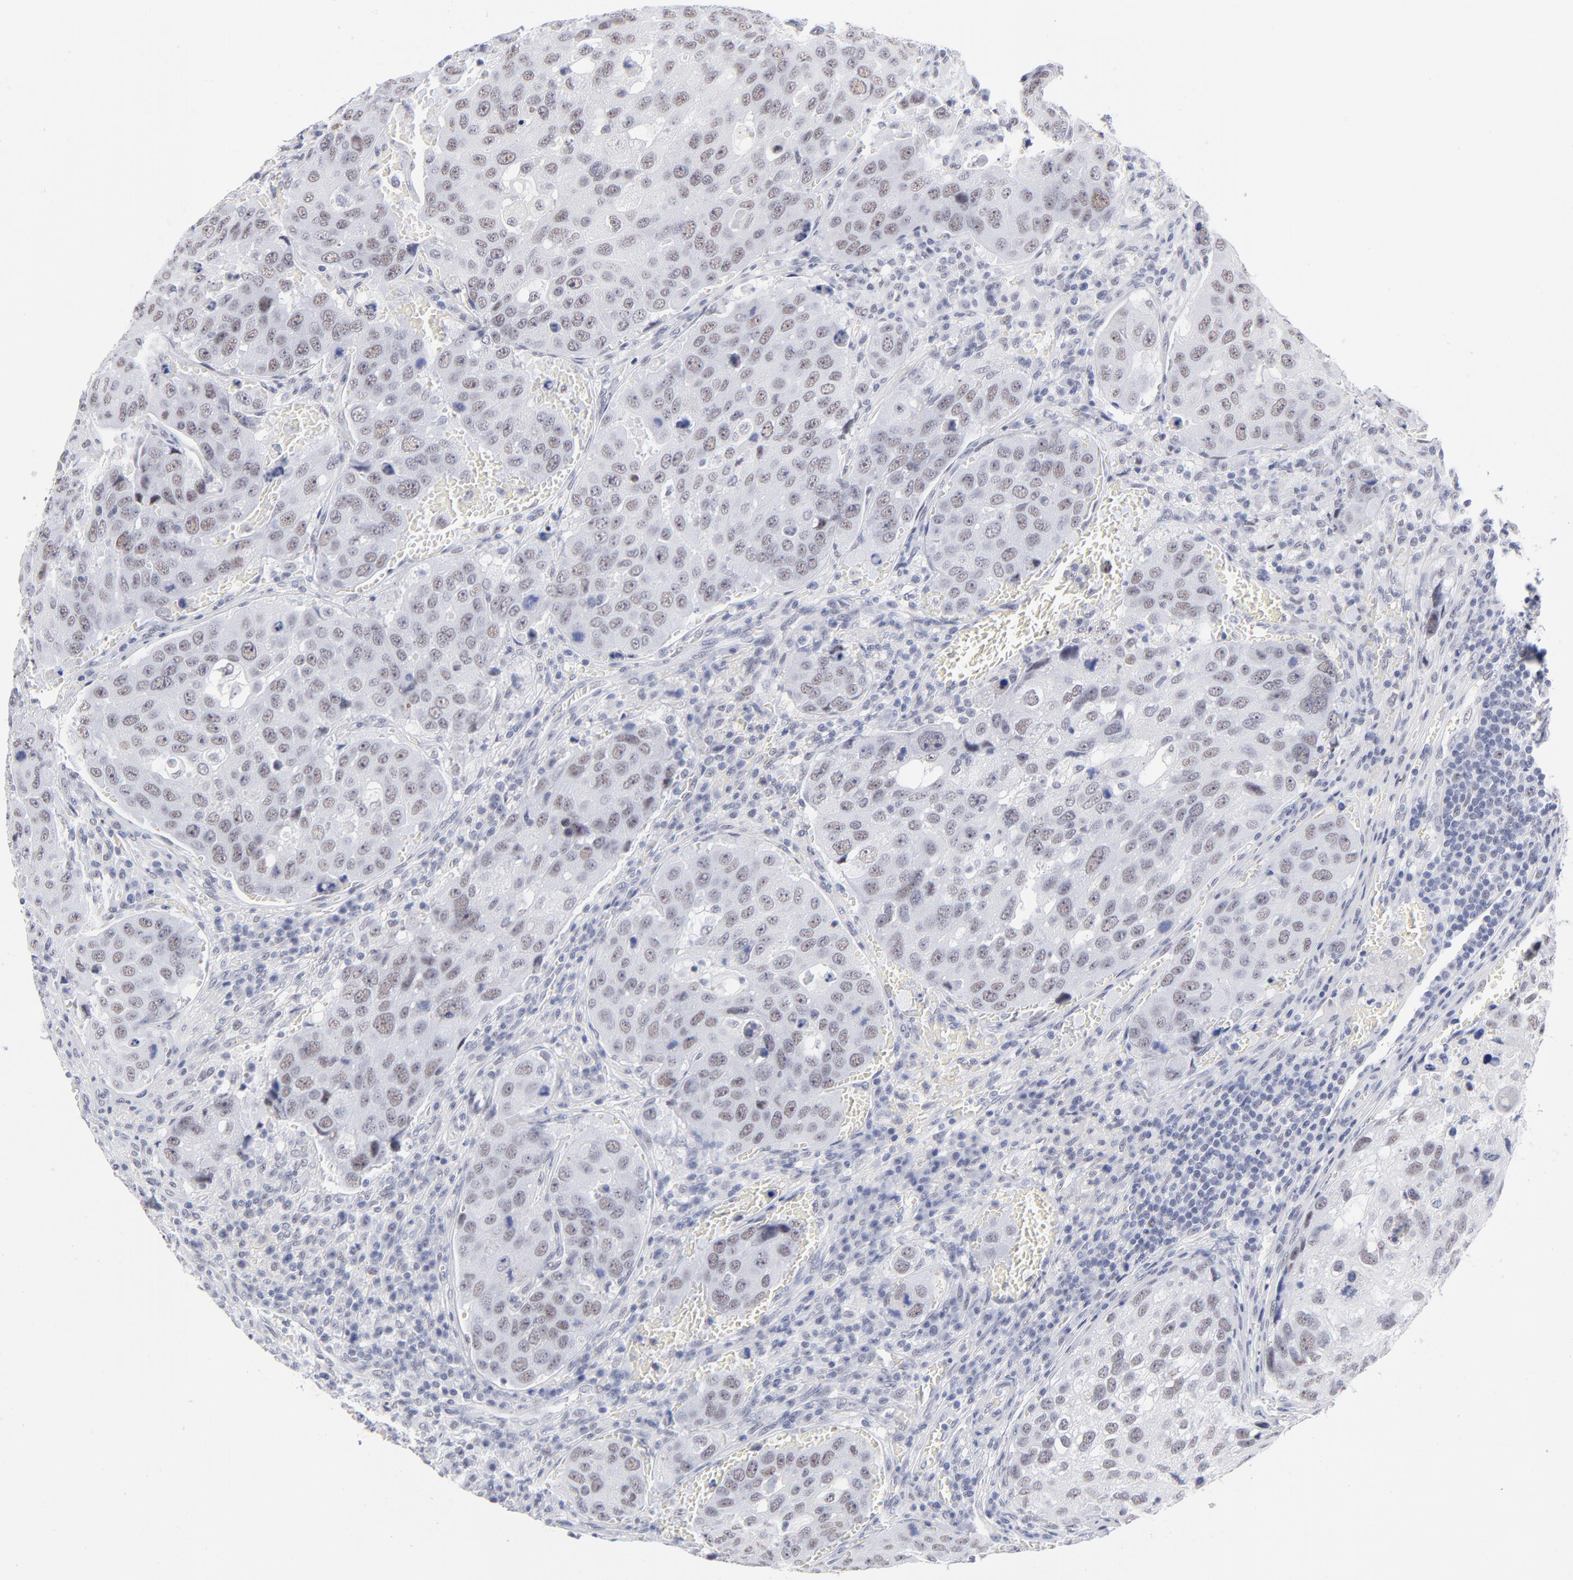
{"staining": {"intensity": "weak", "quantity": ">75%", "location": "nuclear"}, "tissue": "urothelial cancer", "cell_type": "Tumor cells", "image_type": "cancer", "snomed": [{"axis": "morphology", "description": "Urothelial carcinoma, High grade"}, {"axis": "topography", "description": "Lymph node"}, {"axis": "topography", "description": "Urinary bladder"}], "caption": "Protein staining by immunohistochemistry displays weak nuclear staining in about >75% of tumor cells in high-grade urothelial carcinoma.", "gene": "SNRPB", "patient": {"sex": "male", "age": 51}}